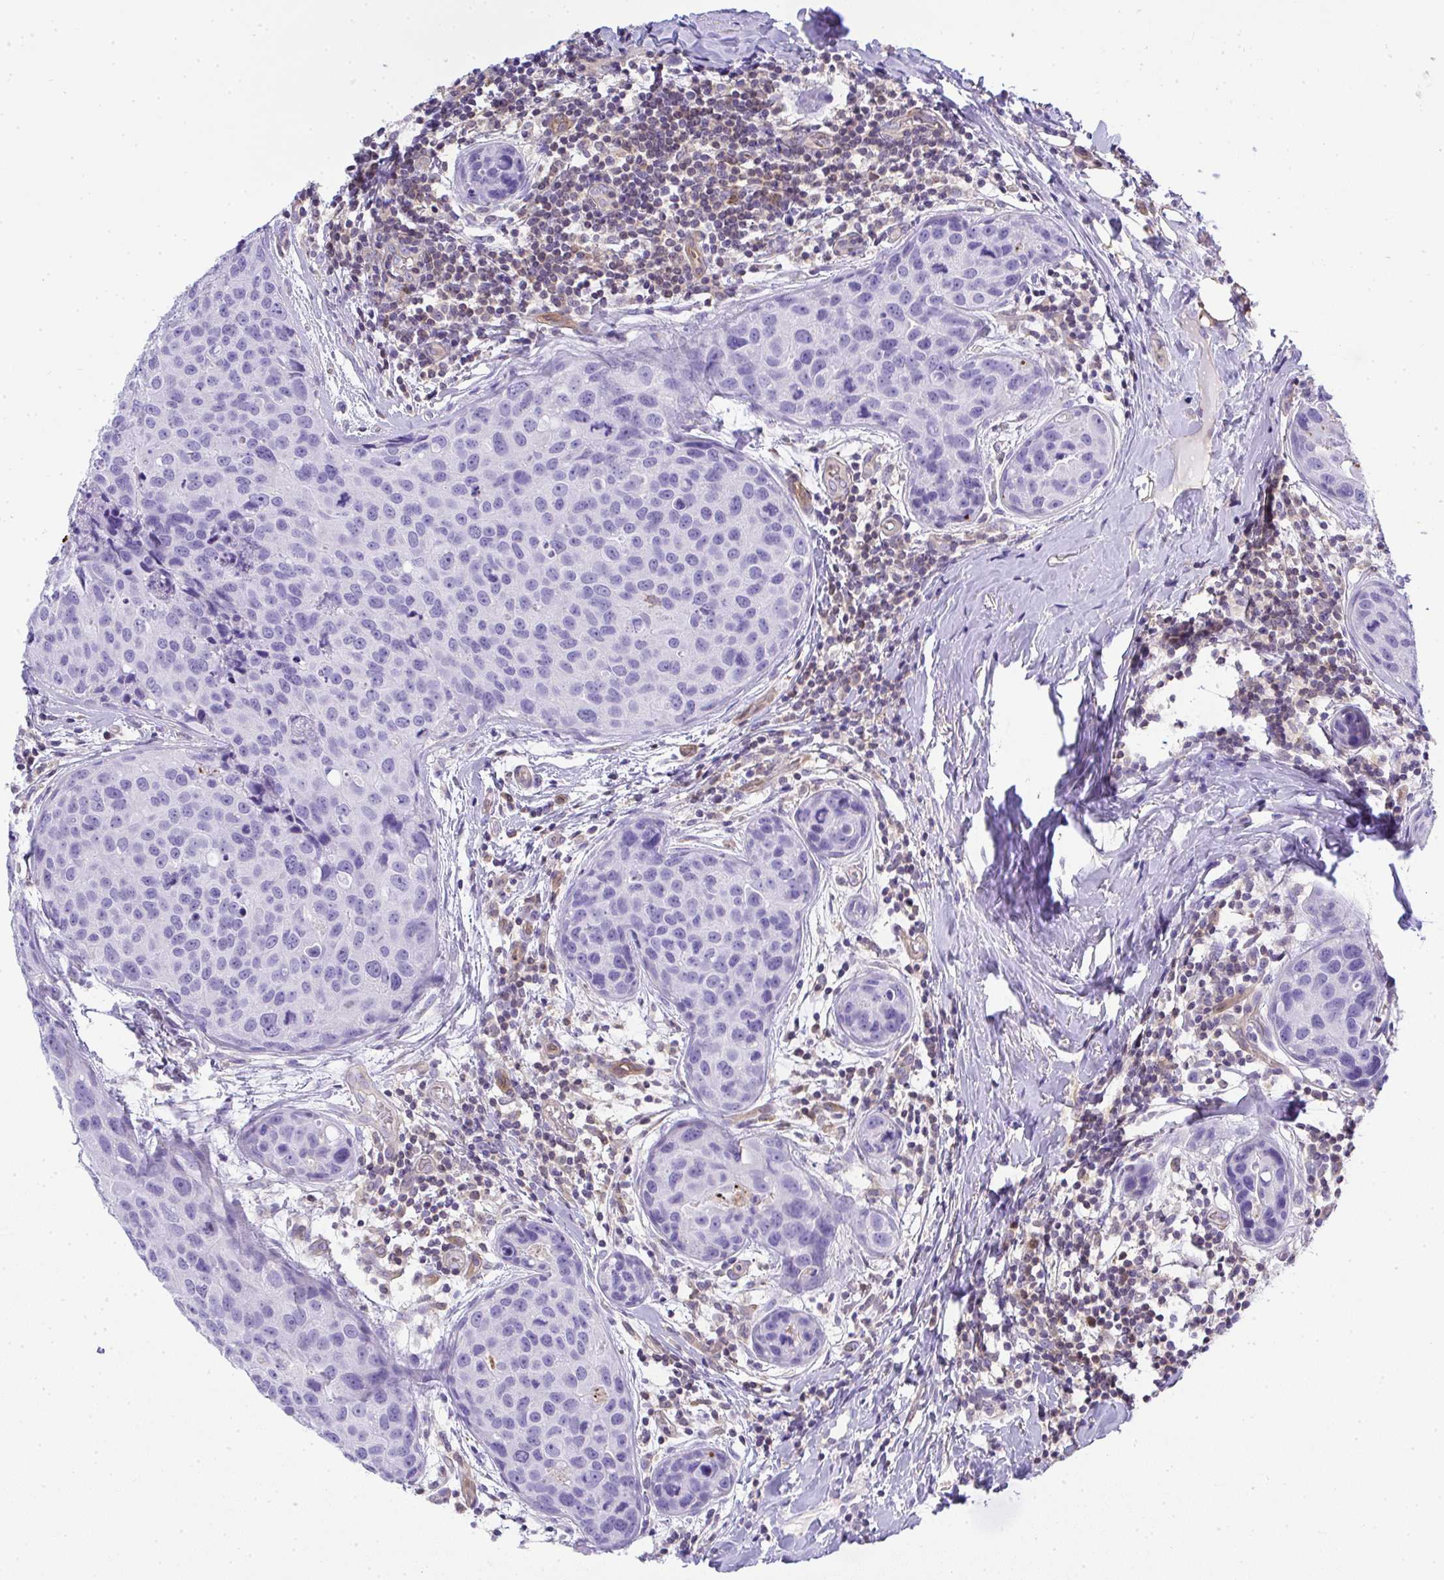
{"staining": {"intensity": "negative", "quantity": "none", "location": "none"}, "tissue": "breast cancer", "cell_type": "Tumor cells", "image_type": "cancer", "snomed": [{"axis": "morphology", "description": "Duct carcinoma"}, {"axis": "topography", "description": "Breast"}], "caption": "Micrograph shows no protein staining in tumor cells of breast infiltrating ductal carcinoma tissue.", "gene": "TNFAIP8", "patient": {"sex": "female", "age": 24}}